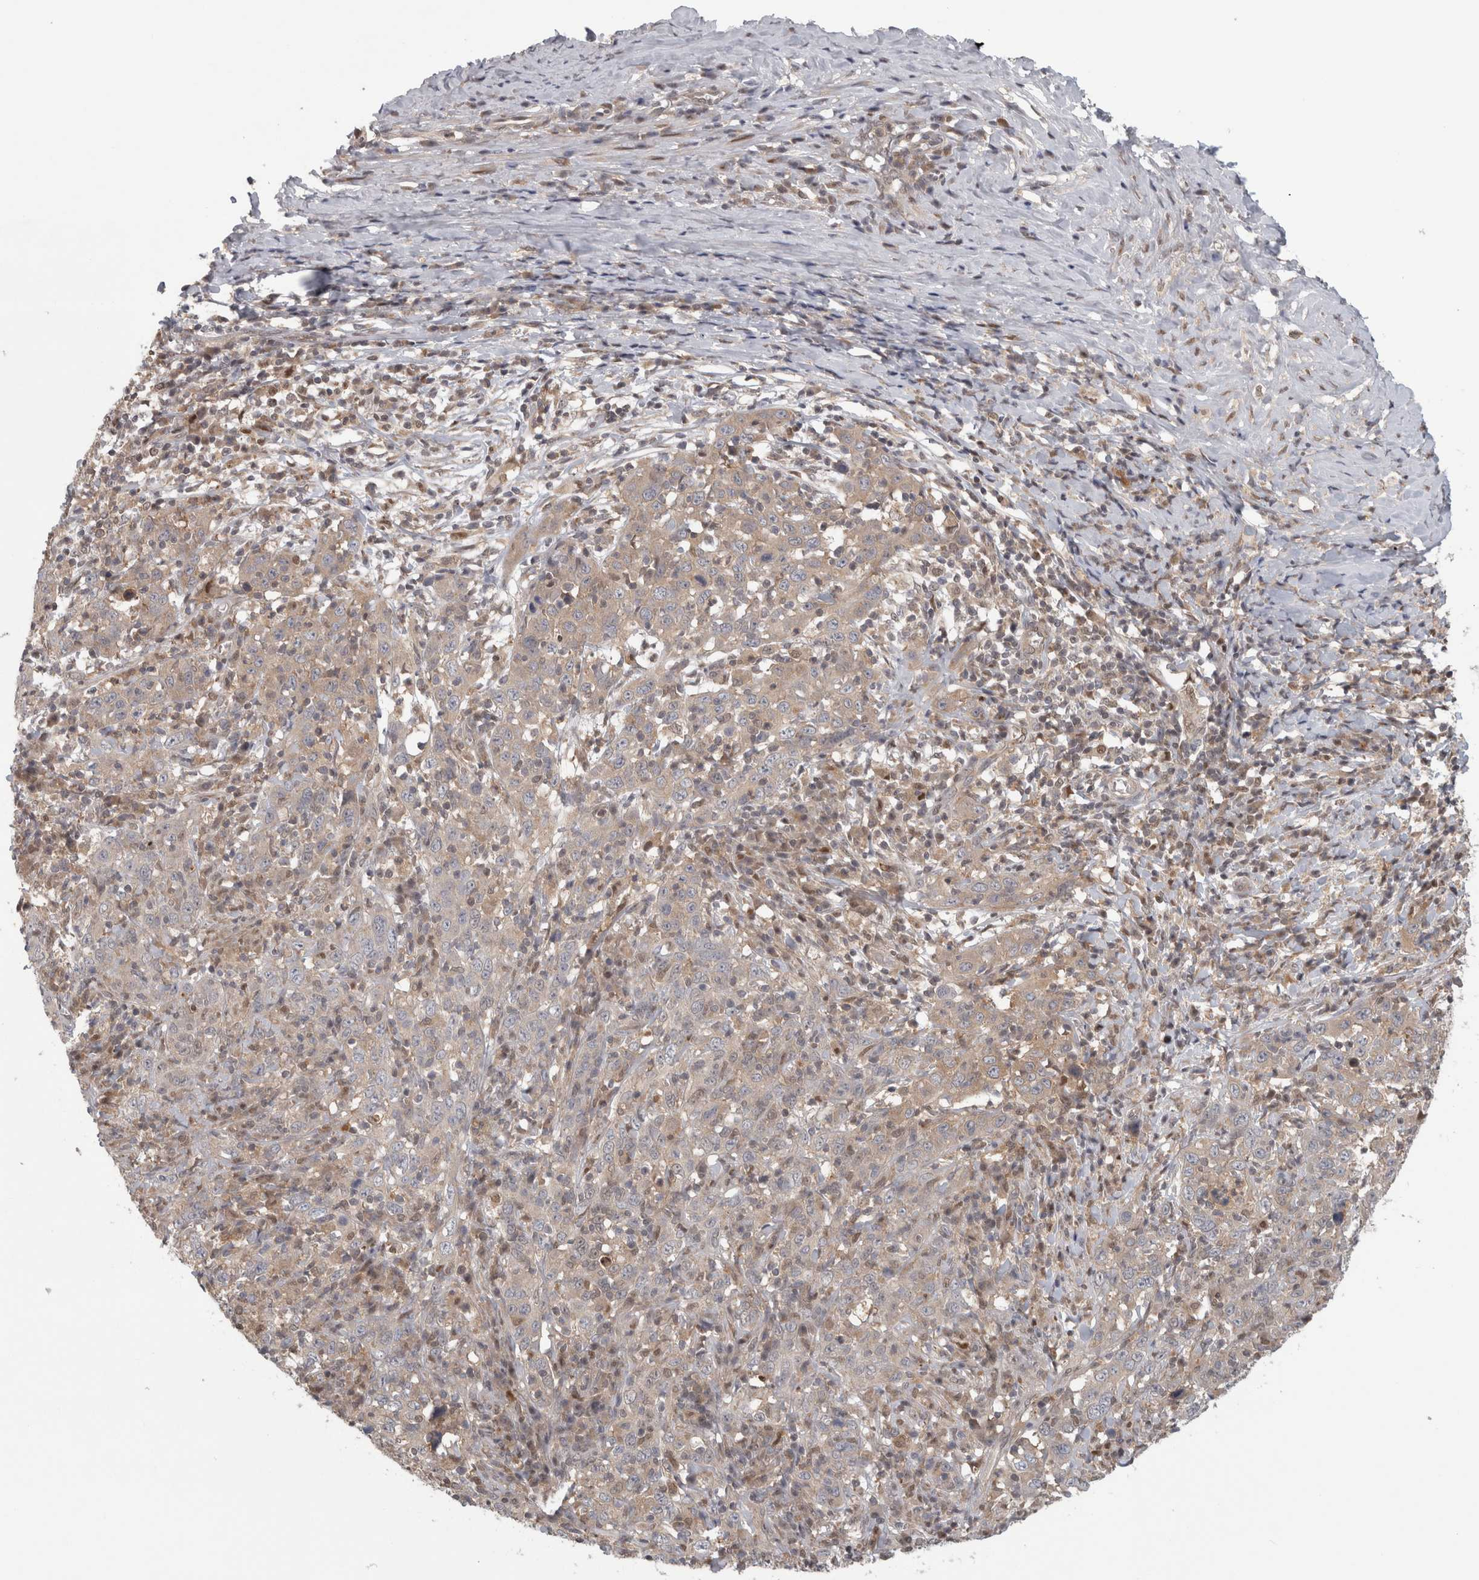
{"staining": {"intensity": "weak", "quantity": "<25%", "location": "cytoplasmic/membranous"}, "tissue": "cervical cancer", "cell_type": "Tumor cells", "image_type": "cancer", "snomed": [{"axis": "morphology", "description": "Squamous cell carcinoma, NOS"}, {"axis": "topography", "description": "Cervix"}], "caption": "IHC micrograph of human squamous cell carcinoma (cervical) stained for a protein (brown), which exhibits no expression in tumor cells. (DAB IHC with hematoxylin counter stain).", "gene": "PIGP", "patient": {"sex": "female", "age": 46}}